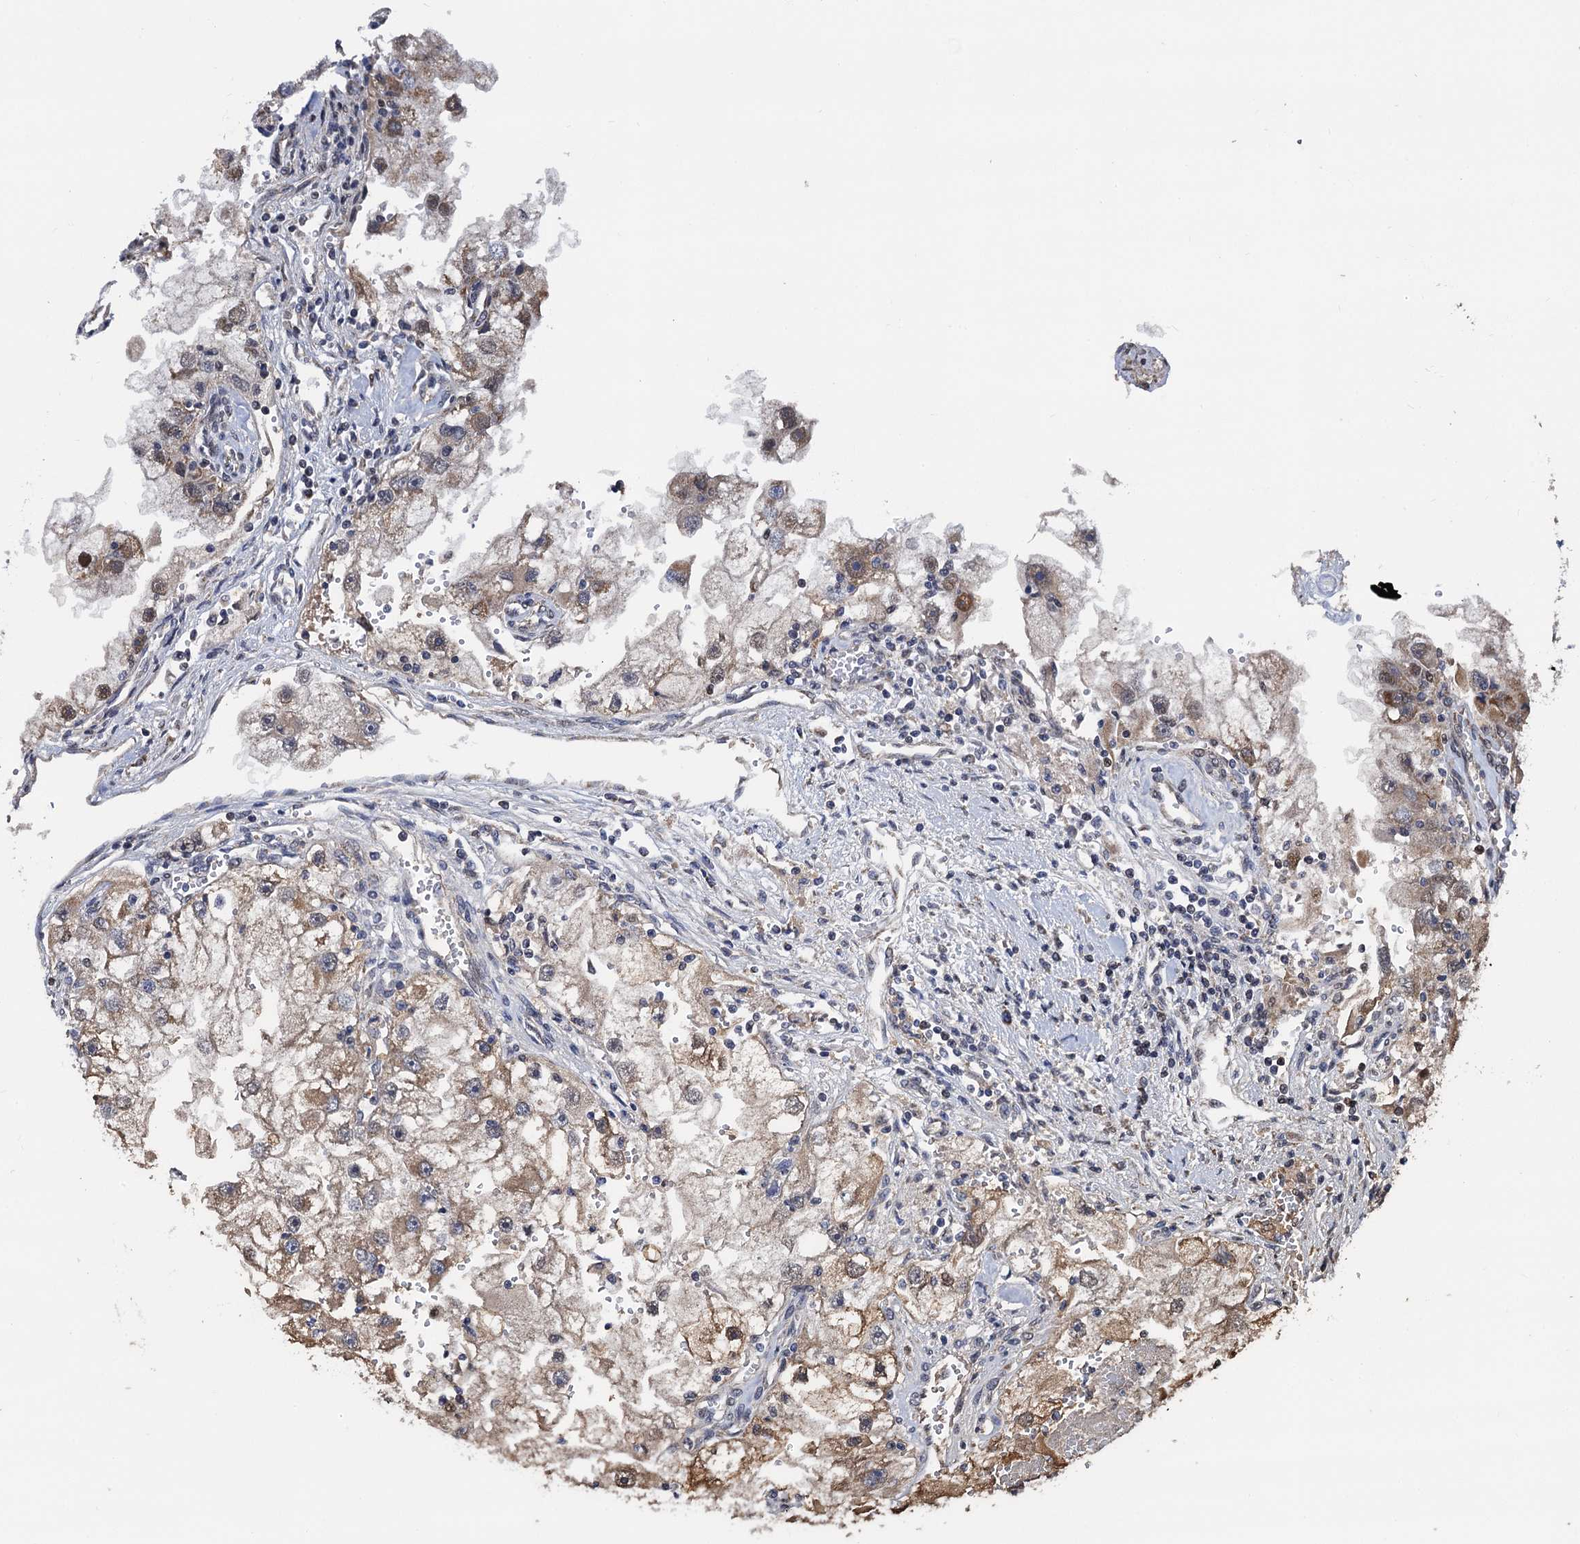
{"staining": {"intensity": "moderate", "quantity": "25%-75%", "location": "cytoplasmic/membranous"}, "tissue": "renal cancer", "cell_type": "Tumor cells", "image_type": "cancer", "snomed": [{"axis": "morphology", "description": "Adenocarcinoma, NOS"}, {"axis": "topography", "description": "Kidney"}], "caption": "Renal cancer (adenocarcinoma) was stained to show a protein in brown. There is medium levels of moderate cytoplasmic/membranous positivity in about 25%-75% of tumor cells.", "gene": "PTCD3", "patient": {"sex": "male", "age": 63}}